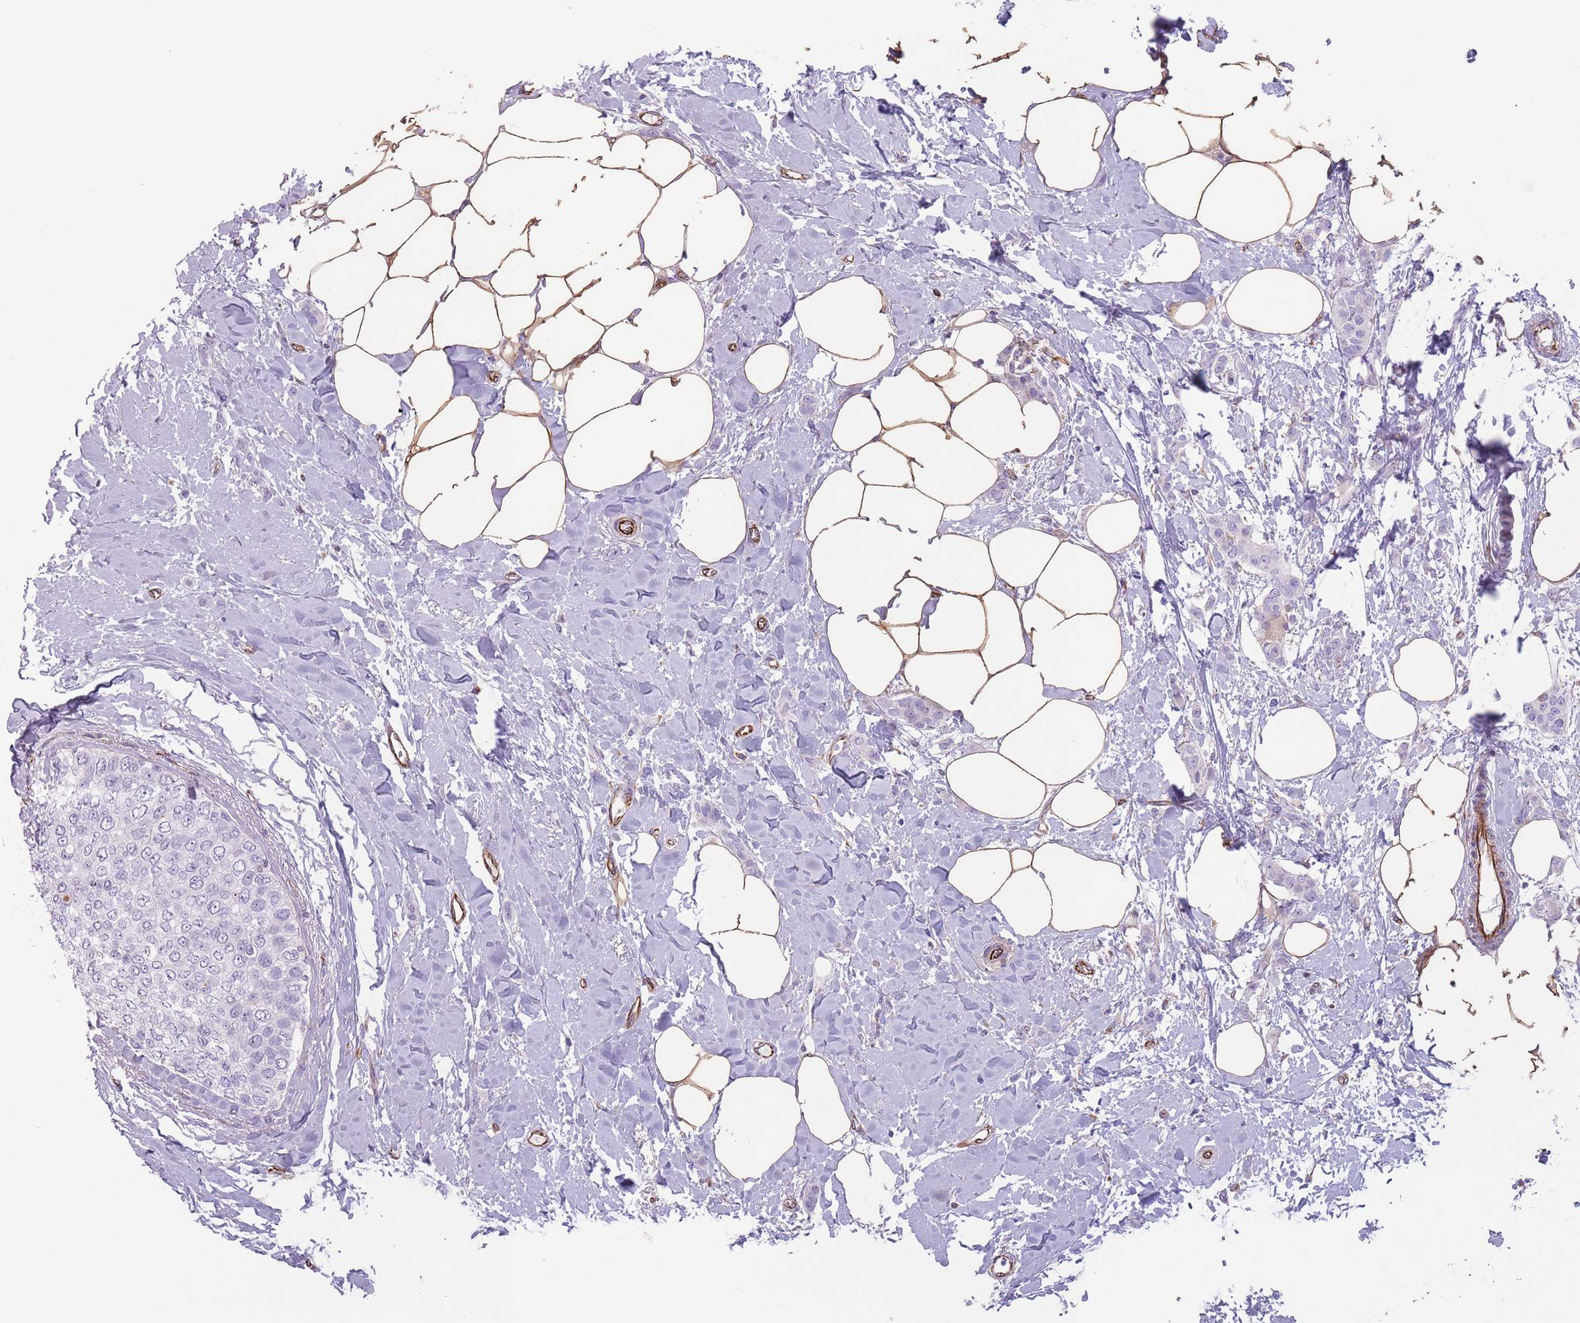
{"staining": {"intensity": "negative", "quantity": "none", "location": "none"}, "tissue": "breast cancer", "cell_type": "Tumor cells", "image_type": "cancer", "snomed": [{"axis": "morphology", "description": "Duct carcinoma"}, {"axis": "topography", "description": "Breast"}], "caption": "There is no significant expression in tumor cells of breast cancer.", "gene": "PTCD1", "patient": {"sex": "female", "age": 72}}